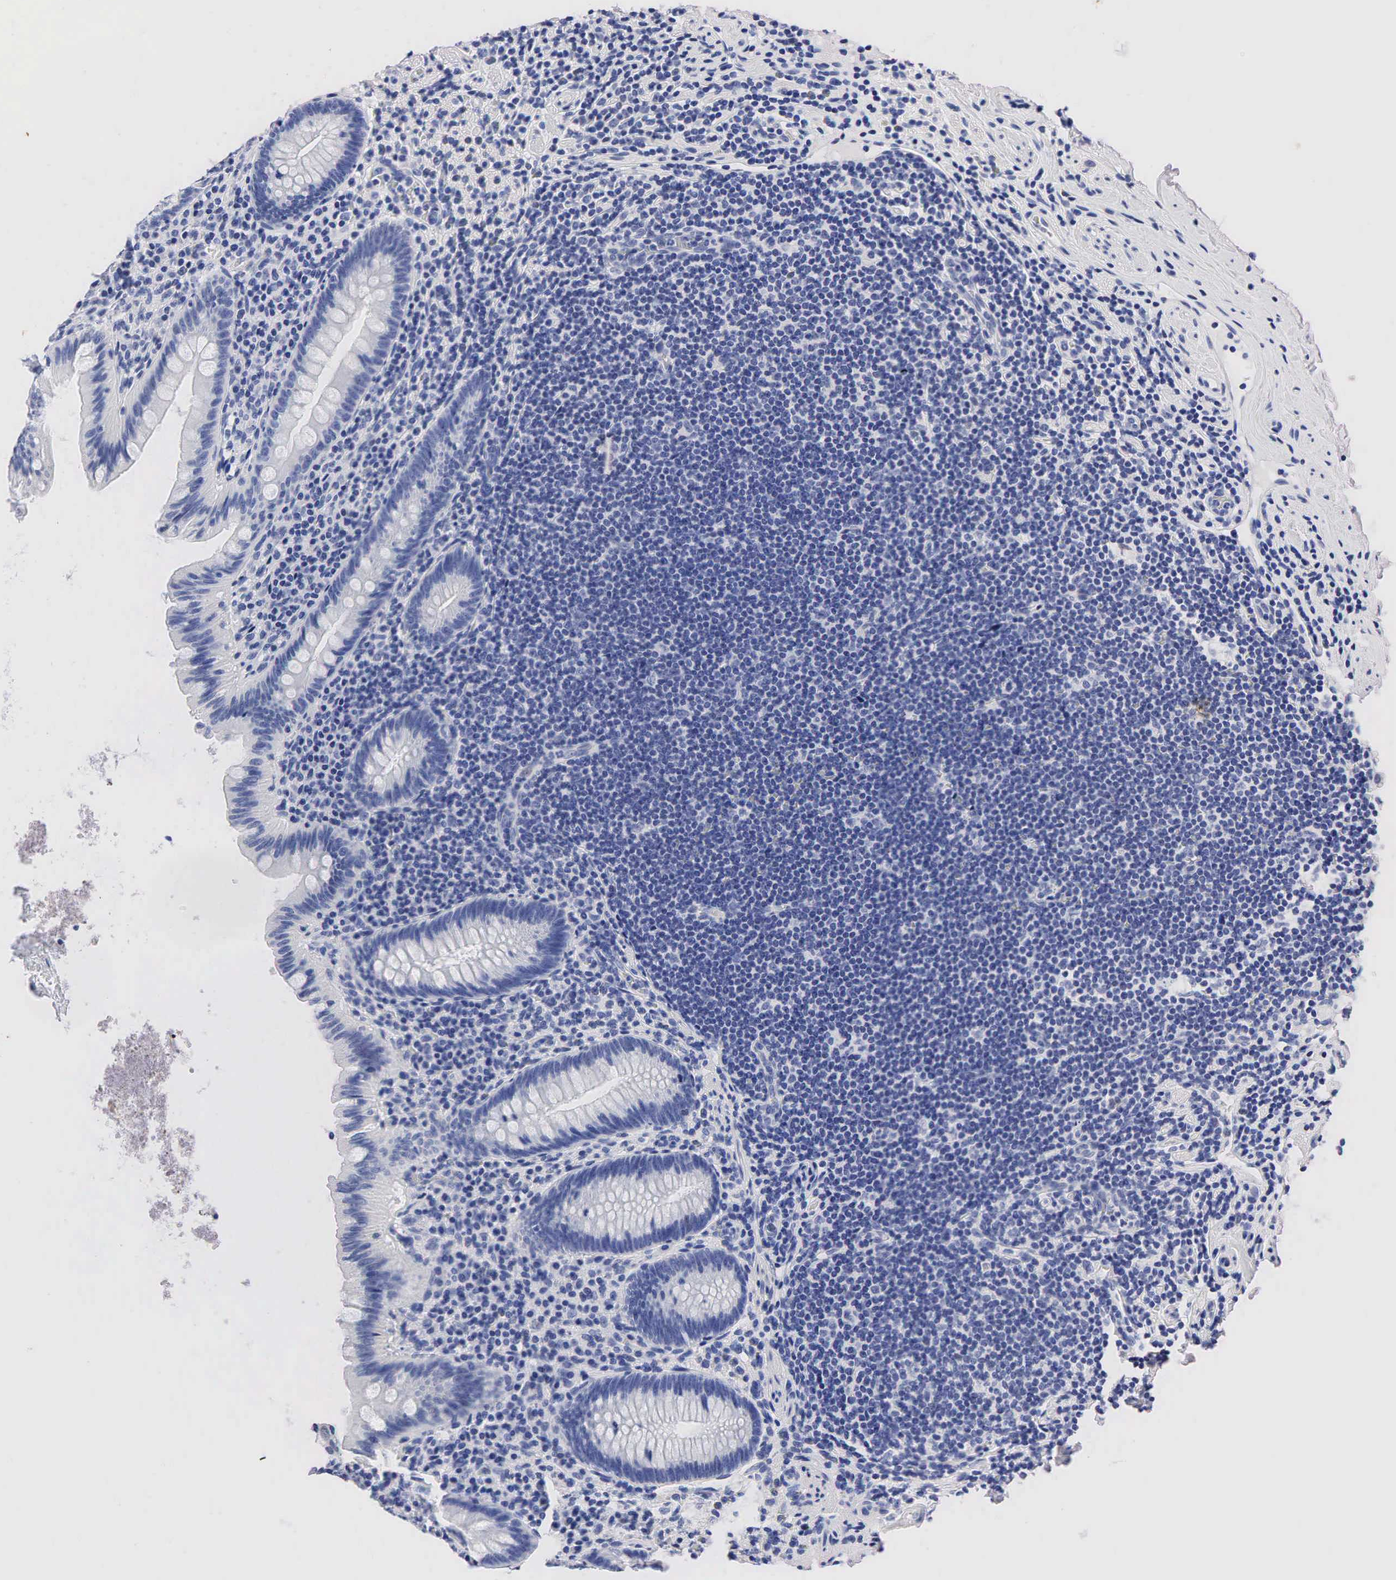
{"staining": {"intensity": "negative", "quantity": "none", "location": "none"}, "tissue": "appendix", "cell_type": "Glandular cells", "image_type": "normal", "snomed": [{"axis": "morphology", "description": "Normal tissue, NOS"}, {"axis": "topography", "description": "Appendix"}], "caption": "A micrograph of appendix stained for a protein reveals no brown staining in glandular cells. (DAB immunohistochemistry with hematoxylin counter stain).", "gene": "PGR", "patient": {"sex": "male", "age": 41}}